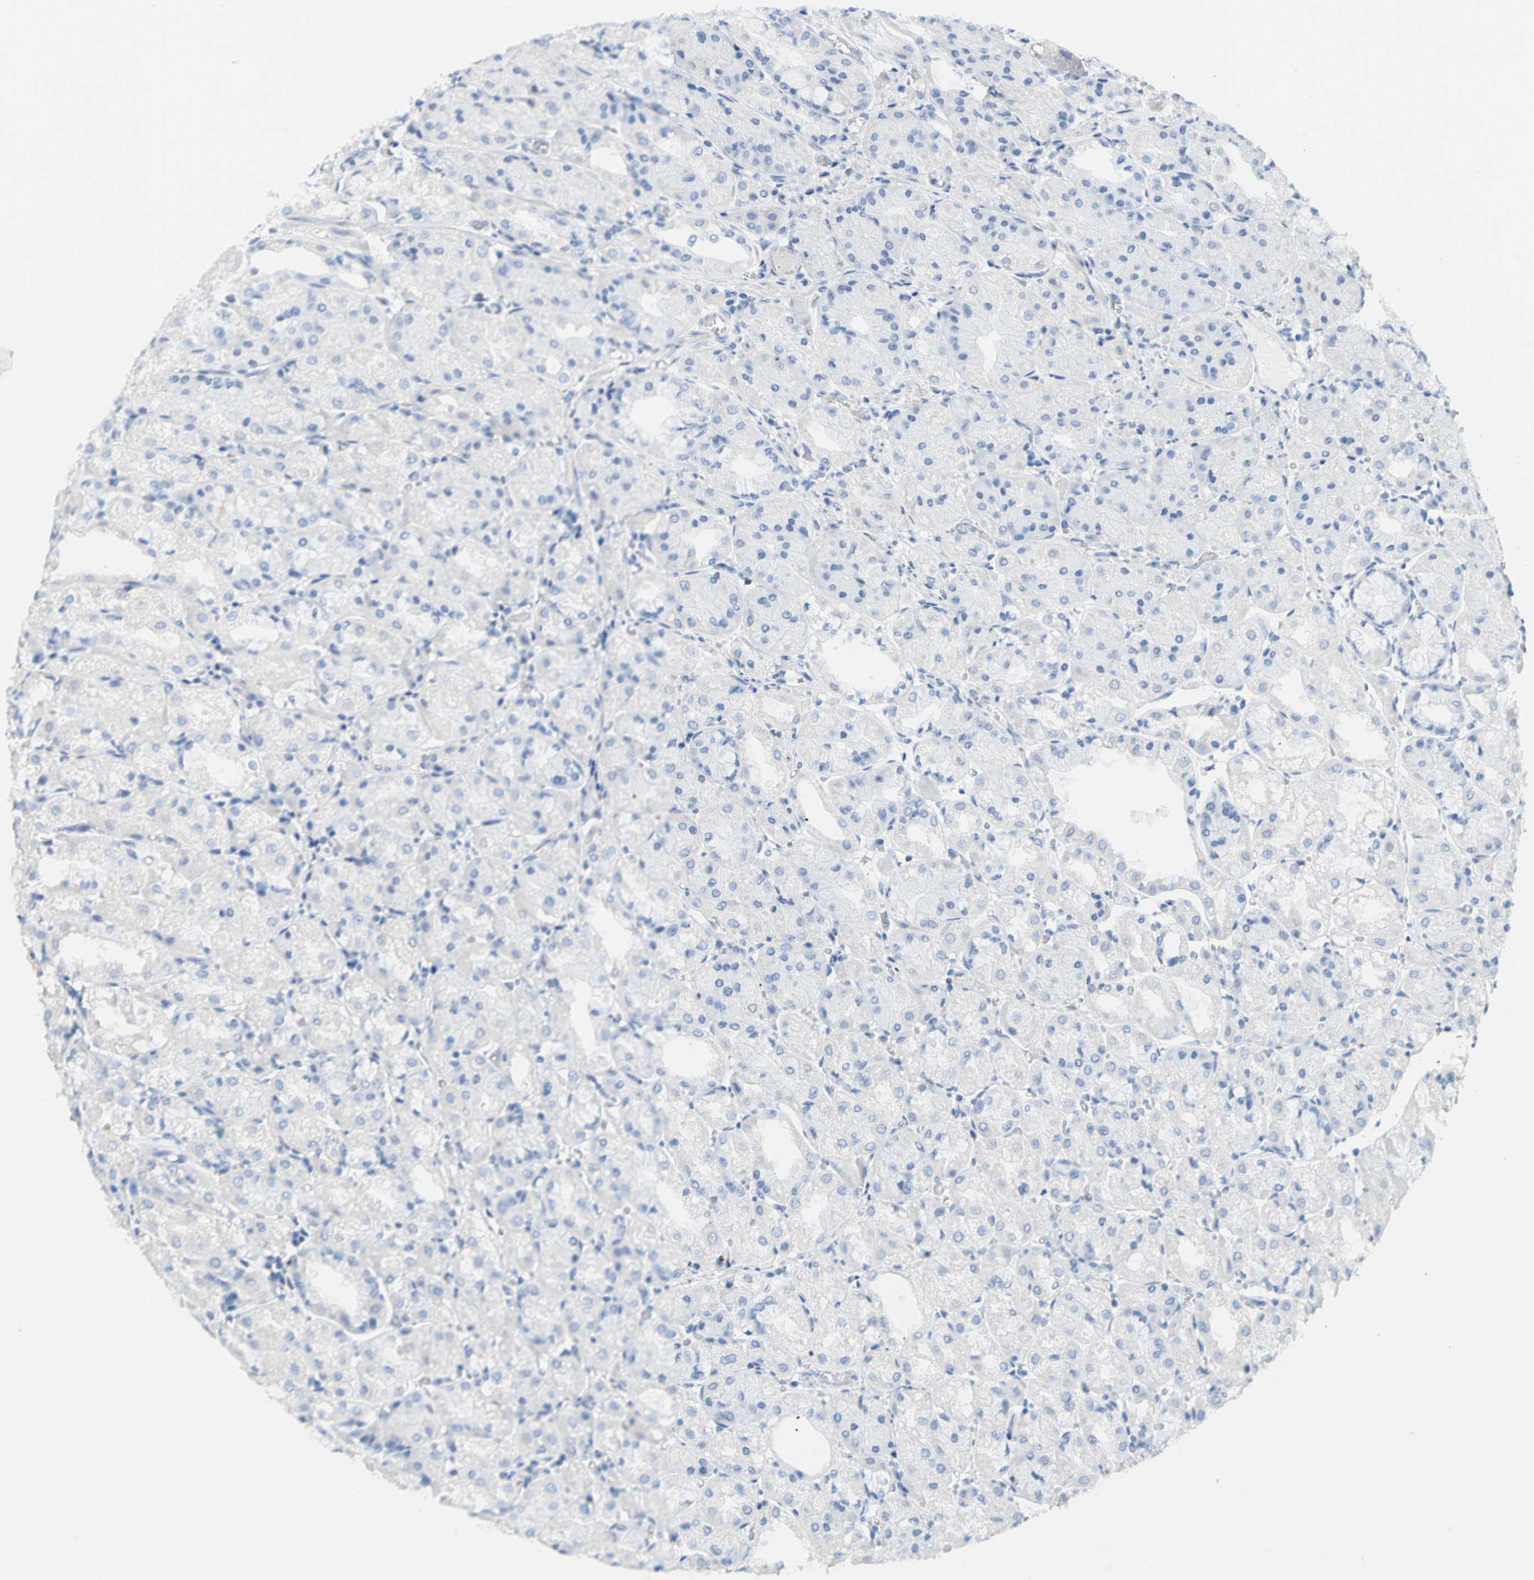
{"staining": {"intensity": "negative", "quantity": "none", "location": "none"}, "tissue": "stomach", "cell_type": "Glandular cells", "image_type": "normal", "snomed": [{"axis": "morphology", "description": "Normal tissue, NOS"}, {"axis": "topography", "description": "Stomach, upper"}], "caption": "The IHC image has no significant expression in glandular cells of stomach.", "gene": "OPN1SW", "patient": {"sex": "male", "age": 72}}